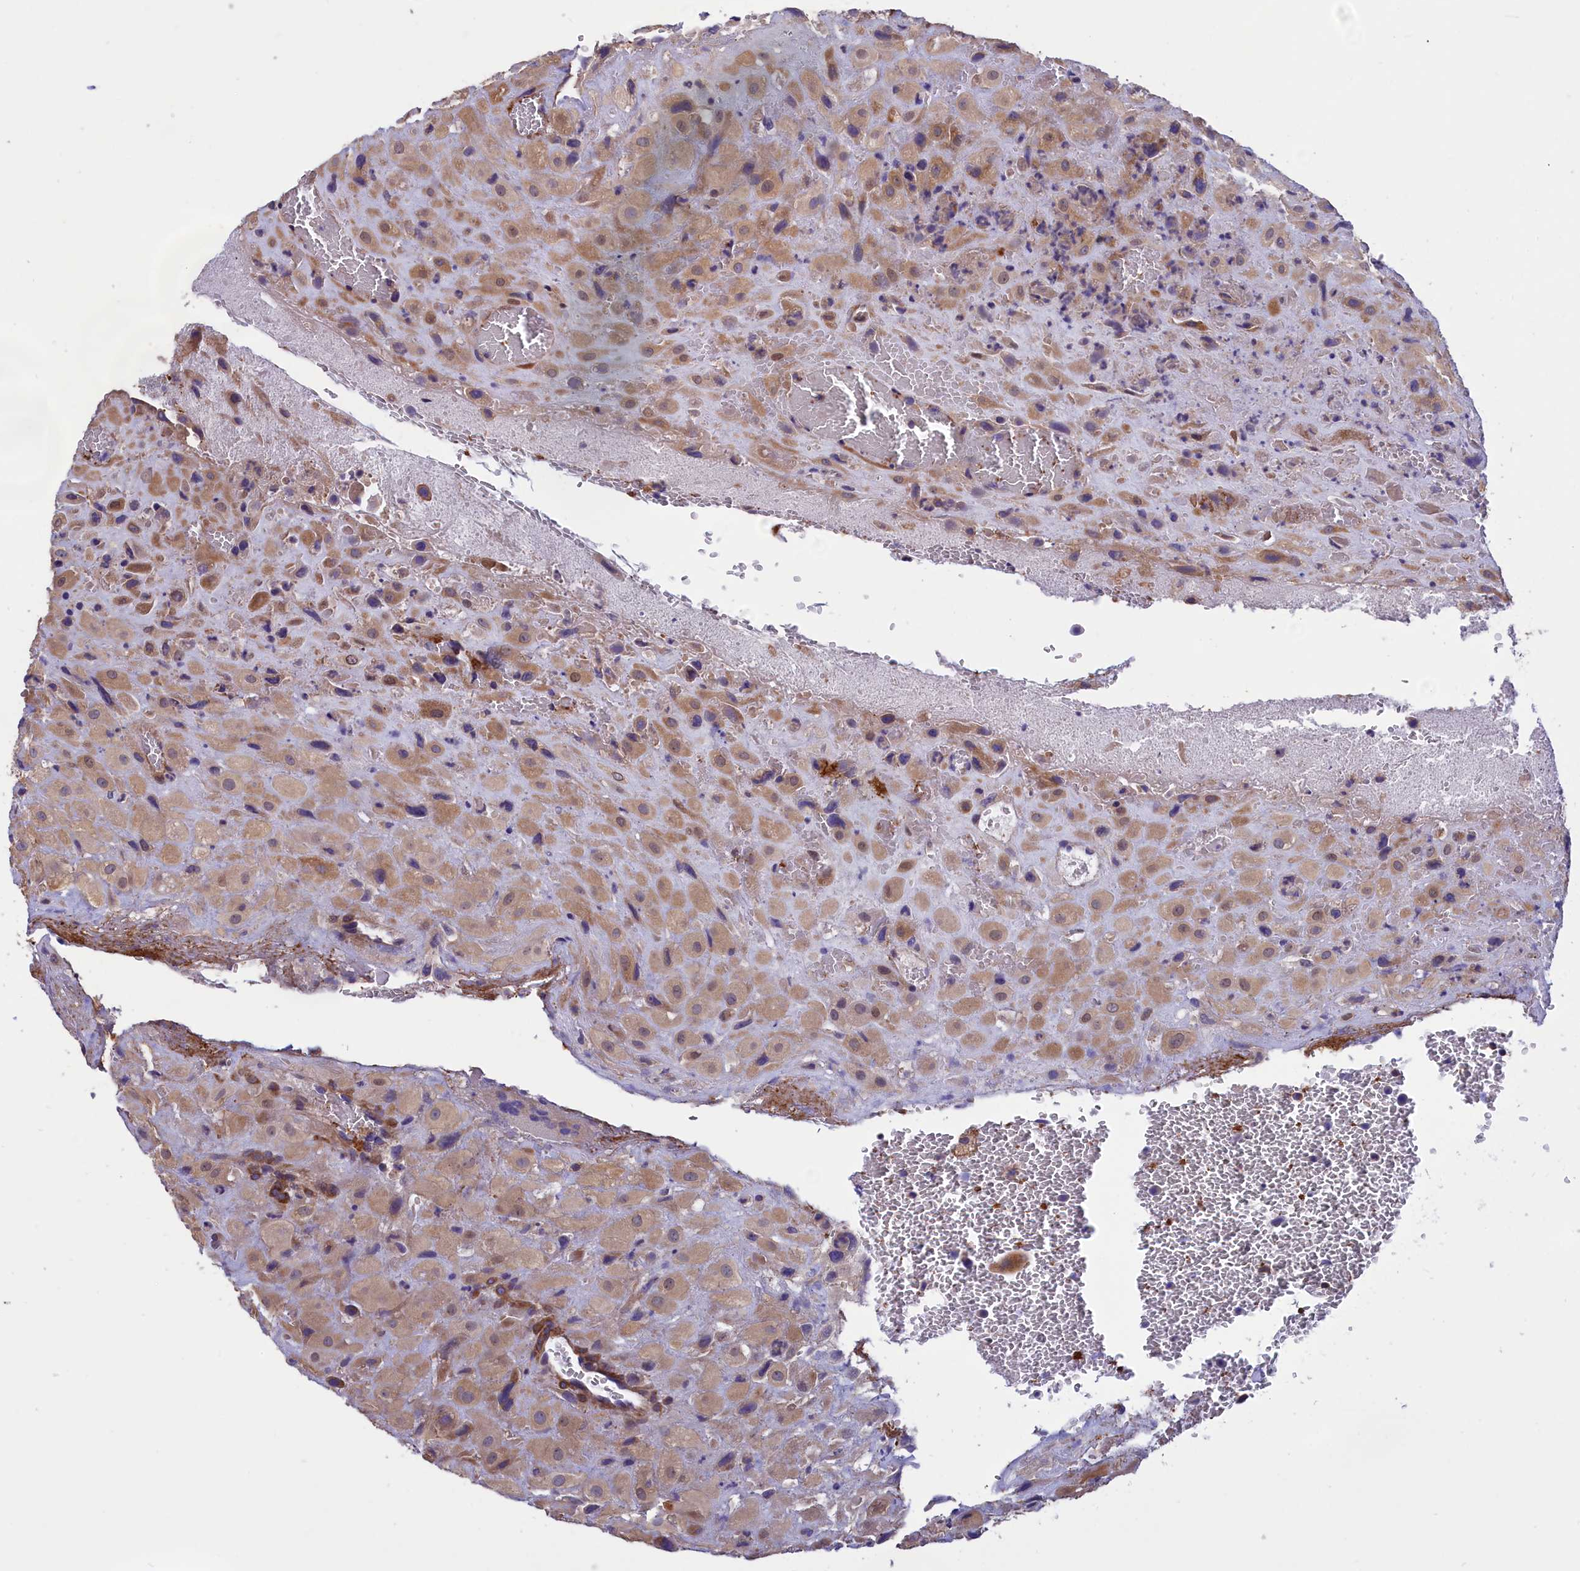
{"staining": {"intensity": "weak", "quantity": ">75%", "location": "cytoplasmic/membranous"}, "tissue": "placenta", "cell_type": "Decidual cells", "image_type": "normal", "snomed": [{"axis": "morphology", "description": "Normal tissue, NOS"}, {"axis": "topography", "description": "Placenta"}], "caption": "IHC of normal placenta demonstrates low levels of weak cytoplasmic/membranous staining in about >75% of decidual cells.", "gene": "AMDHD2", "patient": {"sex": "female", "age": 35}}